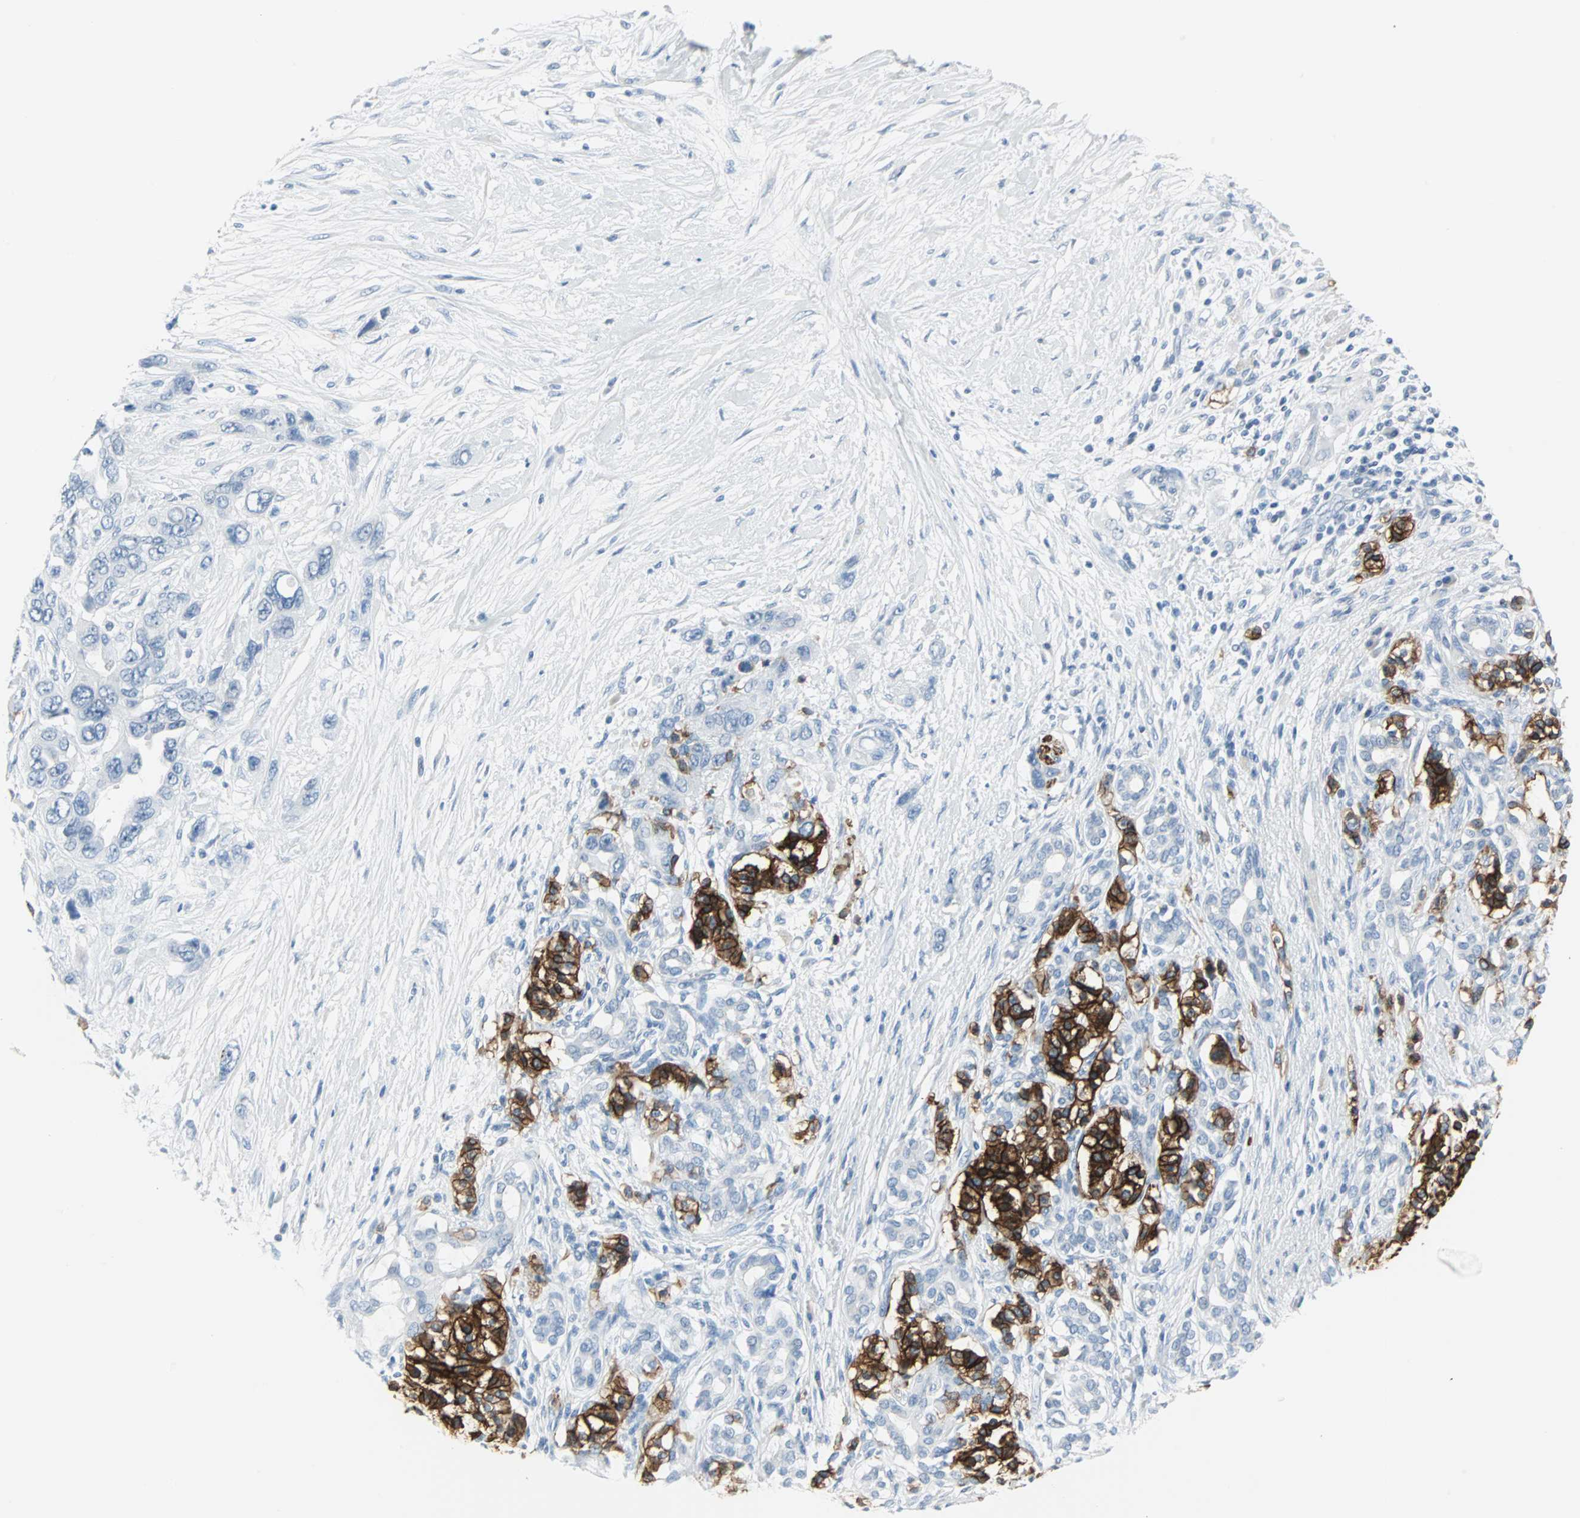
{"staining": {"intensity": "strong", "quantity": "25%-75%", "location": "cytoplasmic/membranous"}, "tissue": "pancreatic cancer", "cell_type": "Tumor cells", "image_type": "cancer", "snomed": [{"axis": "morphology", "description": "Adenocarcinoma, NOS"}, {"axis": "topography", "description": "Pancreas"}], "caption": "DAB immunohistochemical staining of adenocarcinoma (pancreatic) demonstrates strong cytoplasmic/membranous protein positivity in approximately 25%-75% of tumor cells.", "gene": "STX1A", "patient": {"sex": "male", "age": 46}}